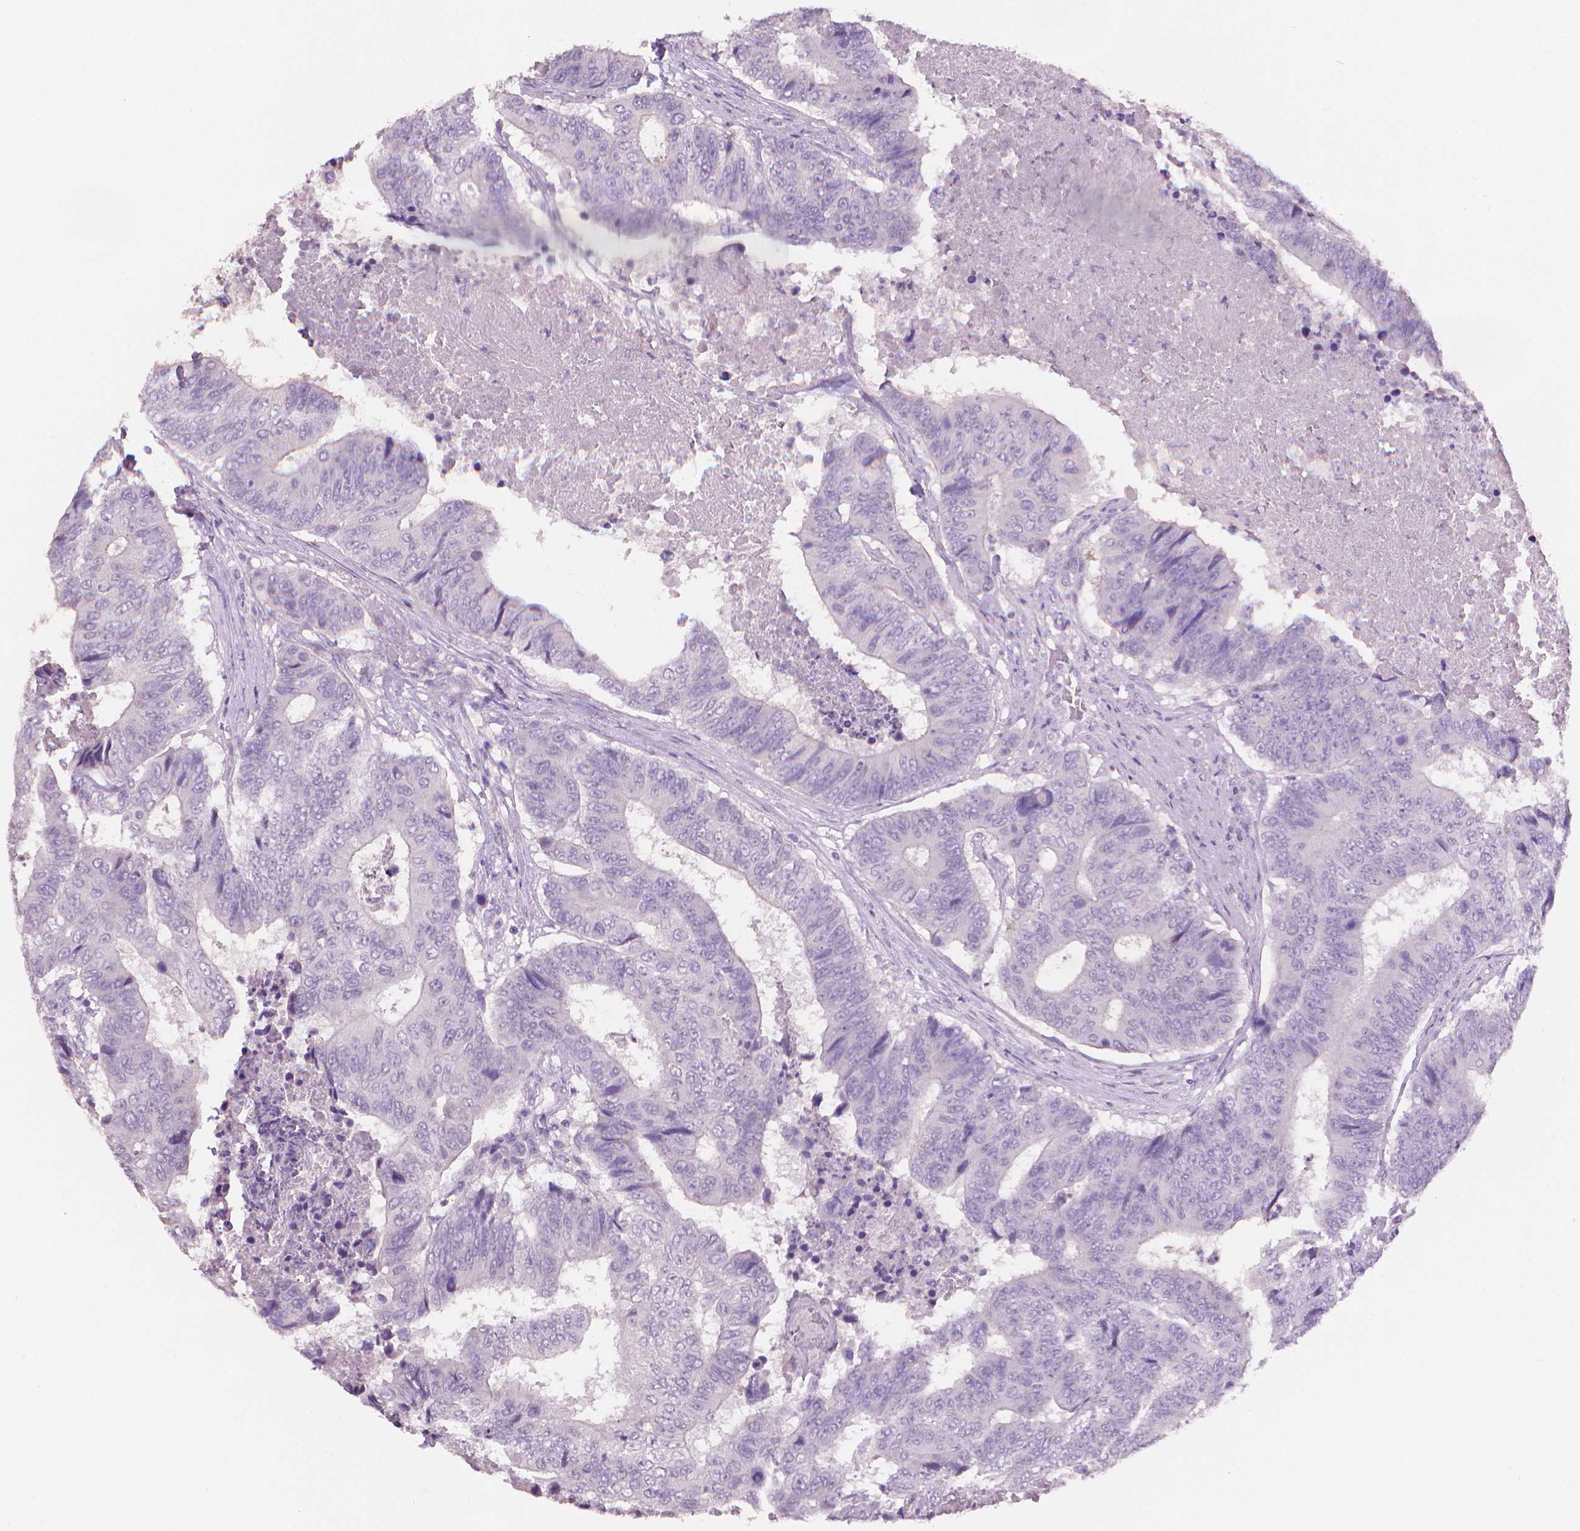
{"staining": {"intensity": "negative", "quantity": "none", "location": "none"}, "tissue": "colorectal cancer", "cell_type": "Tumor cells", "image_type": "cancer", "snomed": [{"axis": "morphology", "description": "Adenocarcinoma, NOS"}, {"axis": "topography", "description": "Colon"}], "caption": "High magnification brightfield microscopy of colorectal adenocarcinoma stained with DAB (3,3'-diaminobenzidine) (brown) and counterstained with hematoxylin (blue): tumor cells show no significant expression. (DAB (3,3'-diaminobenzidine) immunohistochemistry (IHC) with hematoxylin counter stain).", "gene": "TNNI2", "patient": {"sex": "female", "age": 48}}